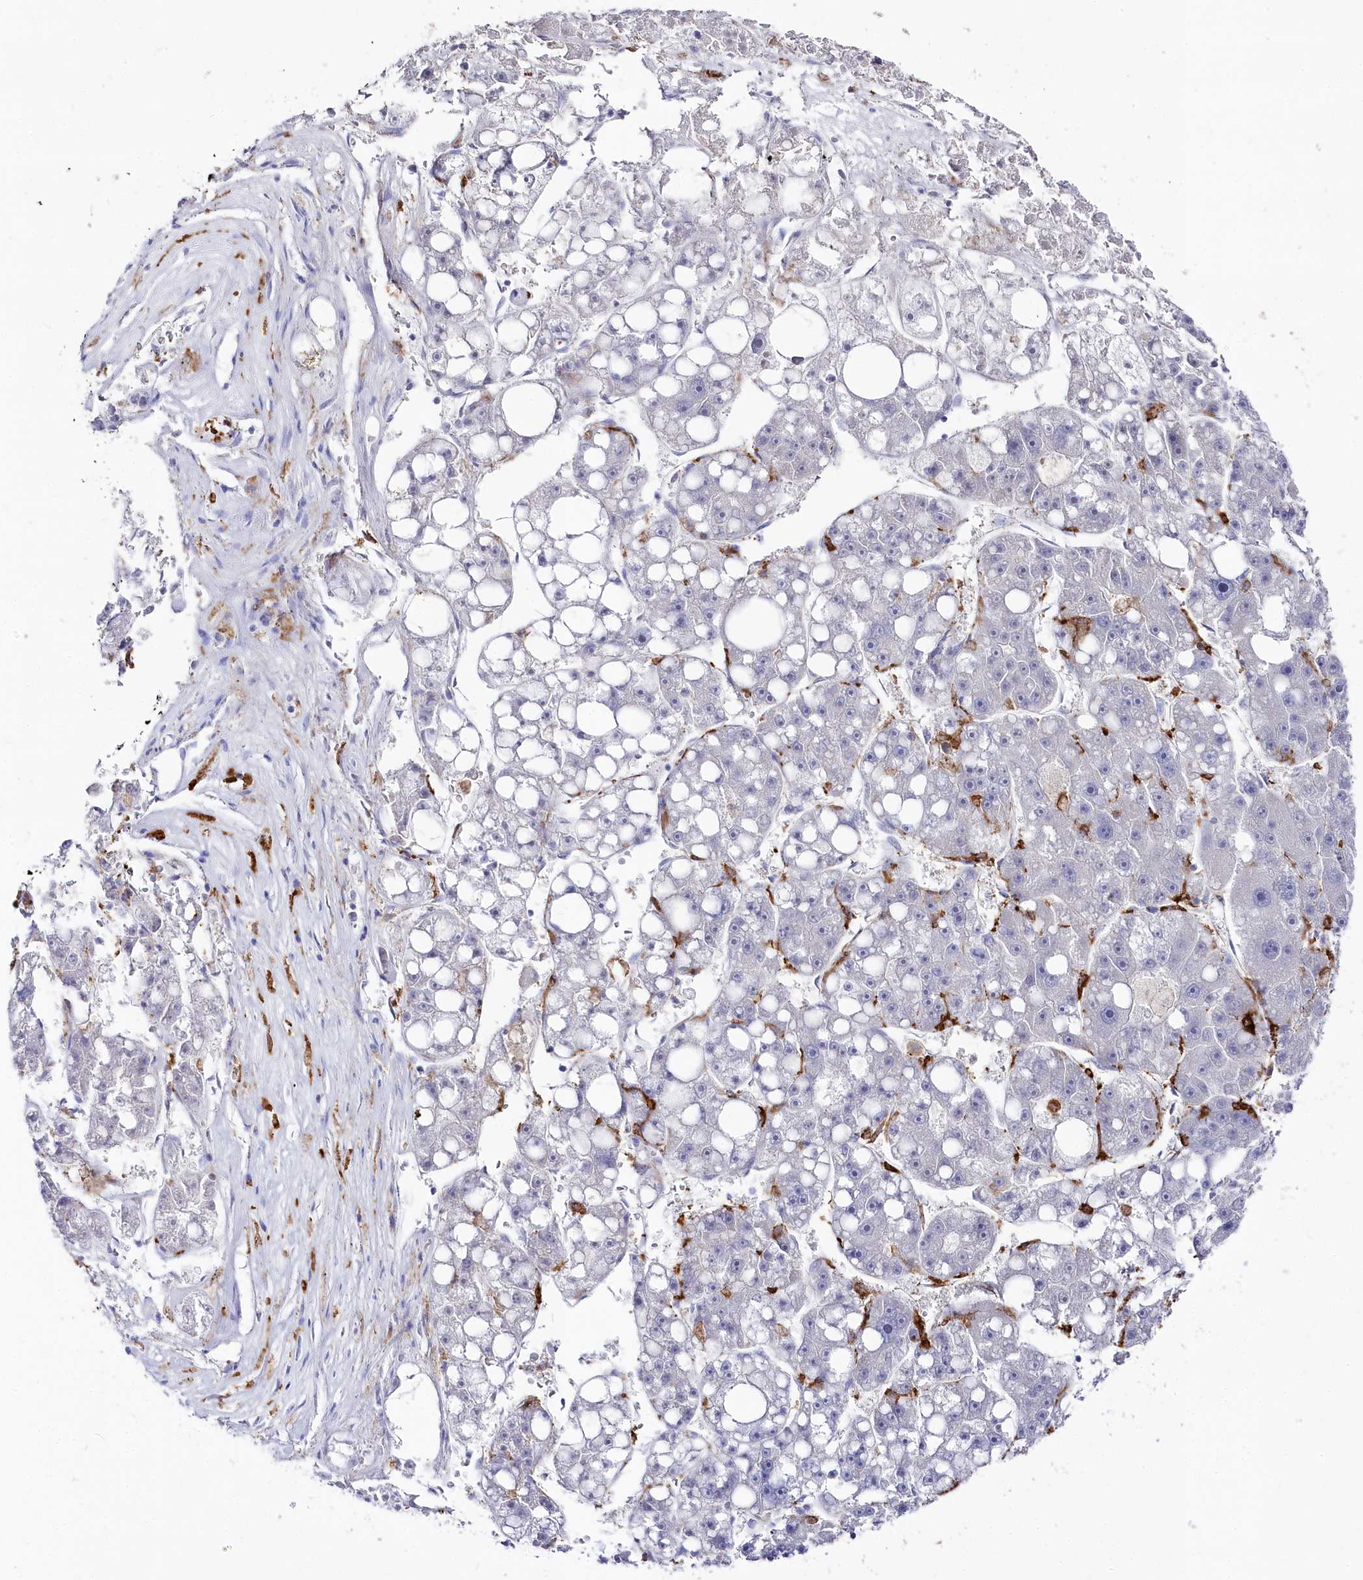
{"staining": {"intensity": "negative", "quantity": "none", "location": "none"}, "tissue": "liver cancer", "cell_type": "Tumor cells", "image_type": "cancer", "snomed": [{"axis": "morphology", "description": "Carcinoma, Hepatocellular, NOS"}, {"axis": "topography", "description": "Liver"}], "caption": "Liver cancer (hepatocellular carcinoma) stained for a protein using immunohistochemistry demonstrates no positivity tumor cells.", "gene": "CLEC4M", "patient": {"sex": "female", "age": 61}}